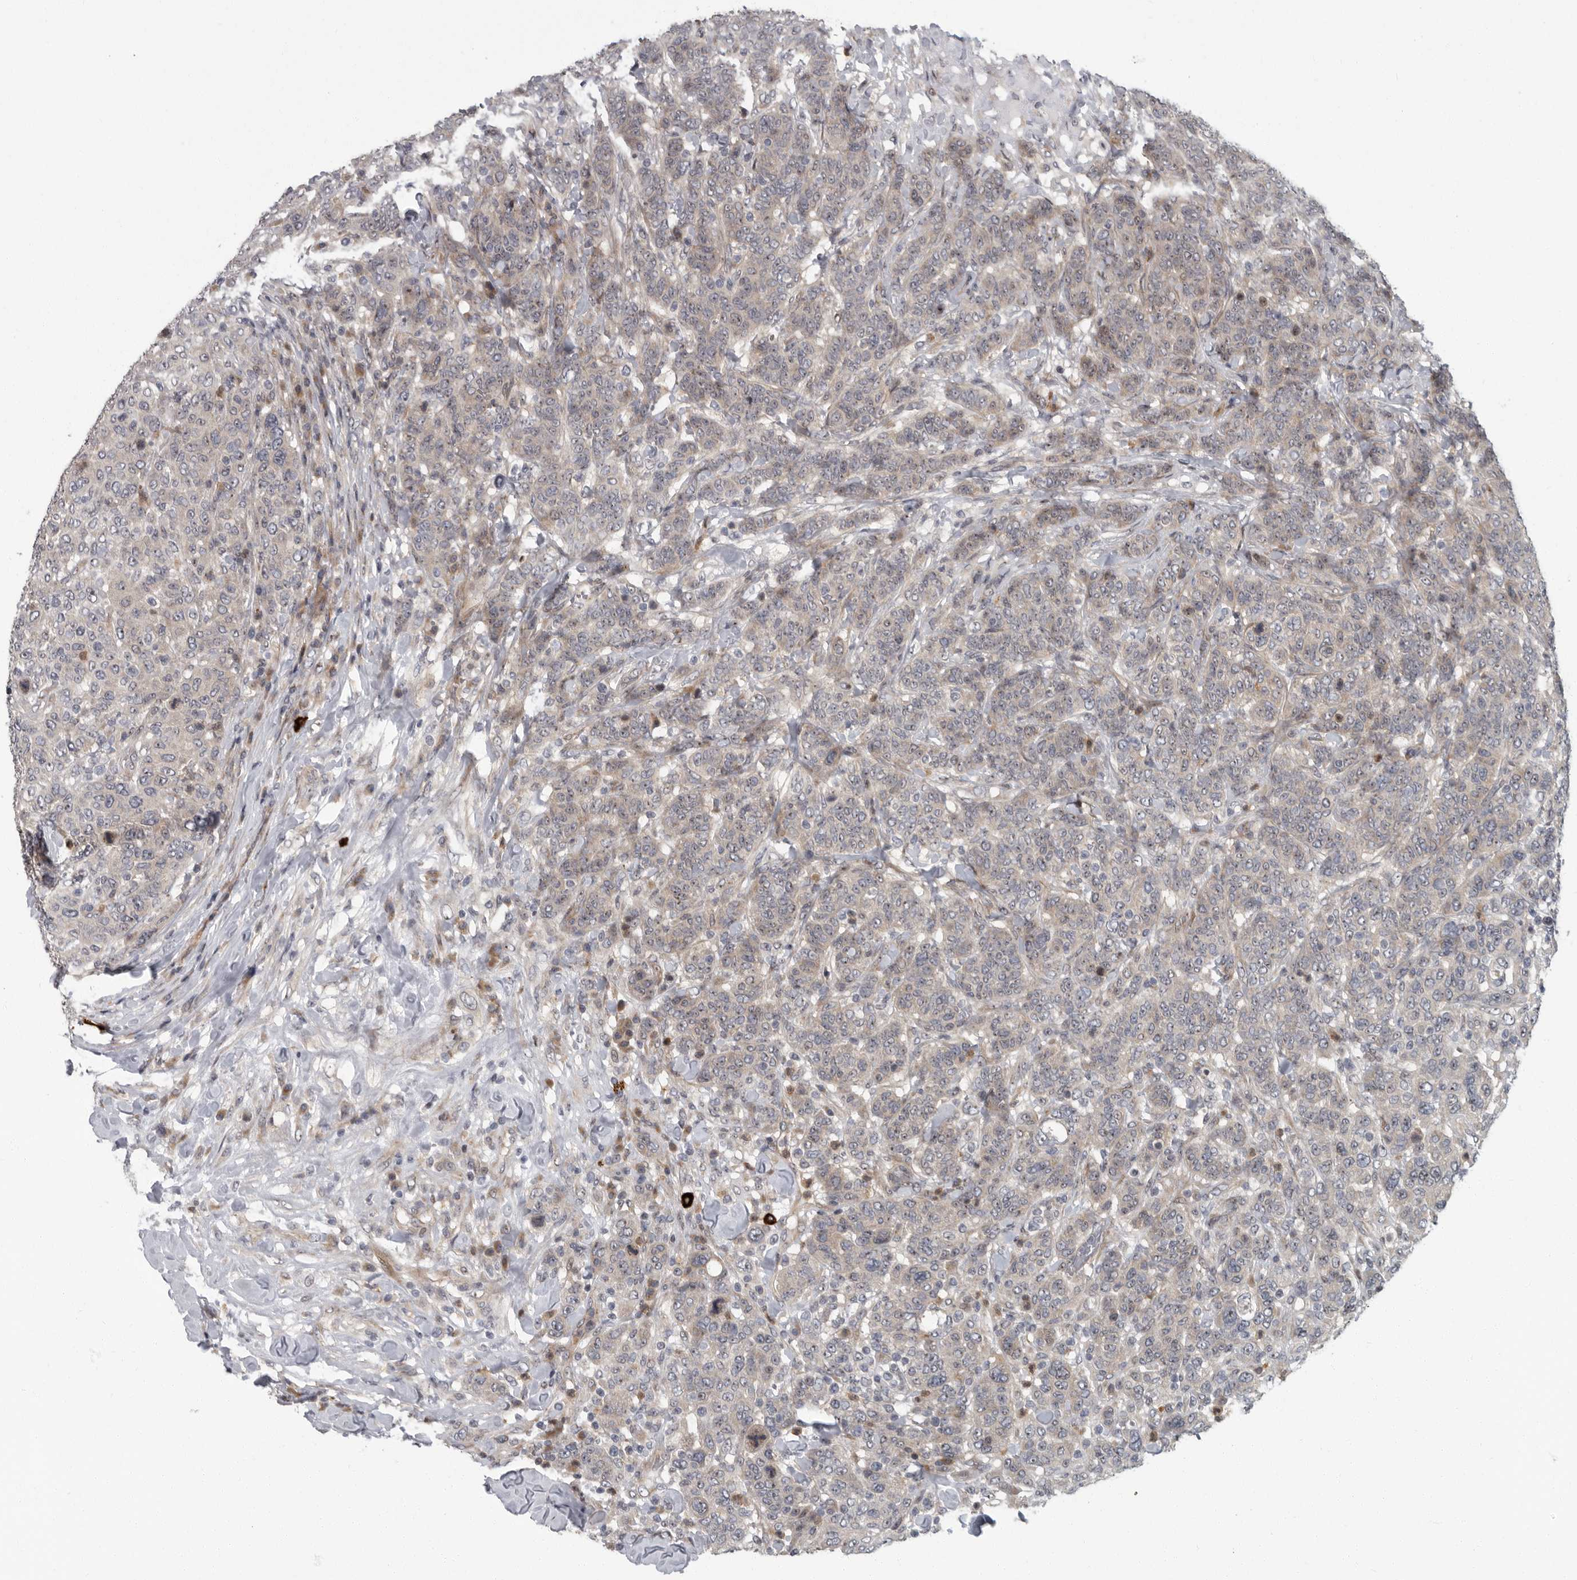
{"staining": {"intensity": "weak", "quantity": "25%-75%", "location": "cytoplasmic/membranous"}, "tissue": "breast cancer", "cell_type": "Tumor cells", "image_type": "cancer", "snomed": [{"axis": "morphology", "description": "Duct carcinoma"}, {"axis": "topography", "description": "Breast"}], "caption": "Breast infiltrating ductal carcinoma stained with immunohistochemistry reveals weak cytoplasmic/membranous expression in approximately 25%-75% of tumor cells.", "gene": "PDCD11", "patient": {"sex": "female", "age": 37}}